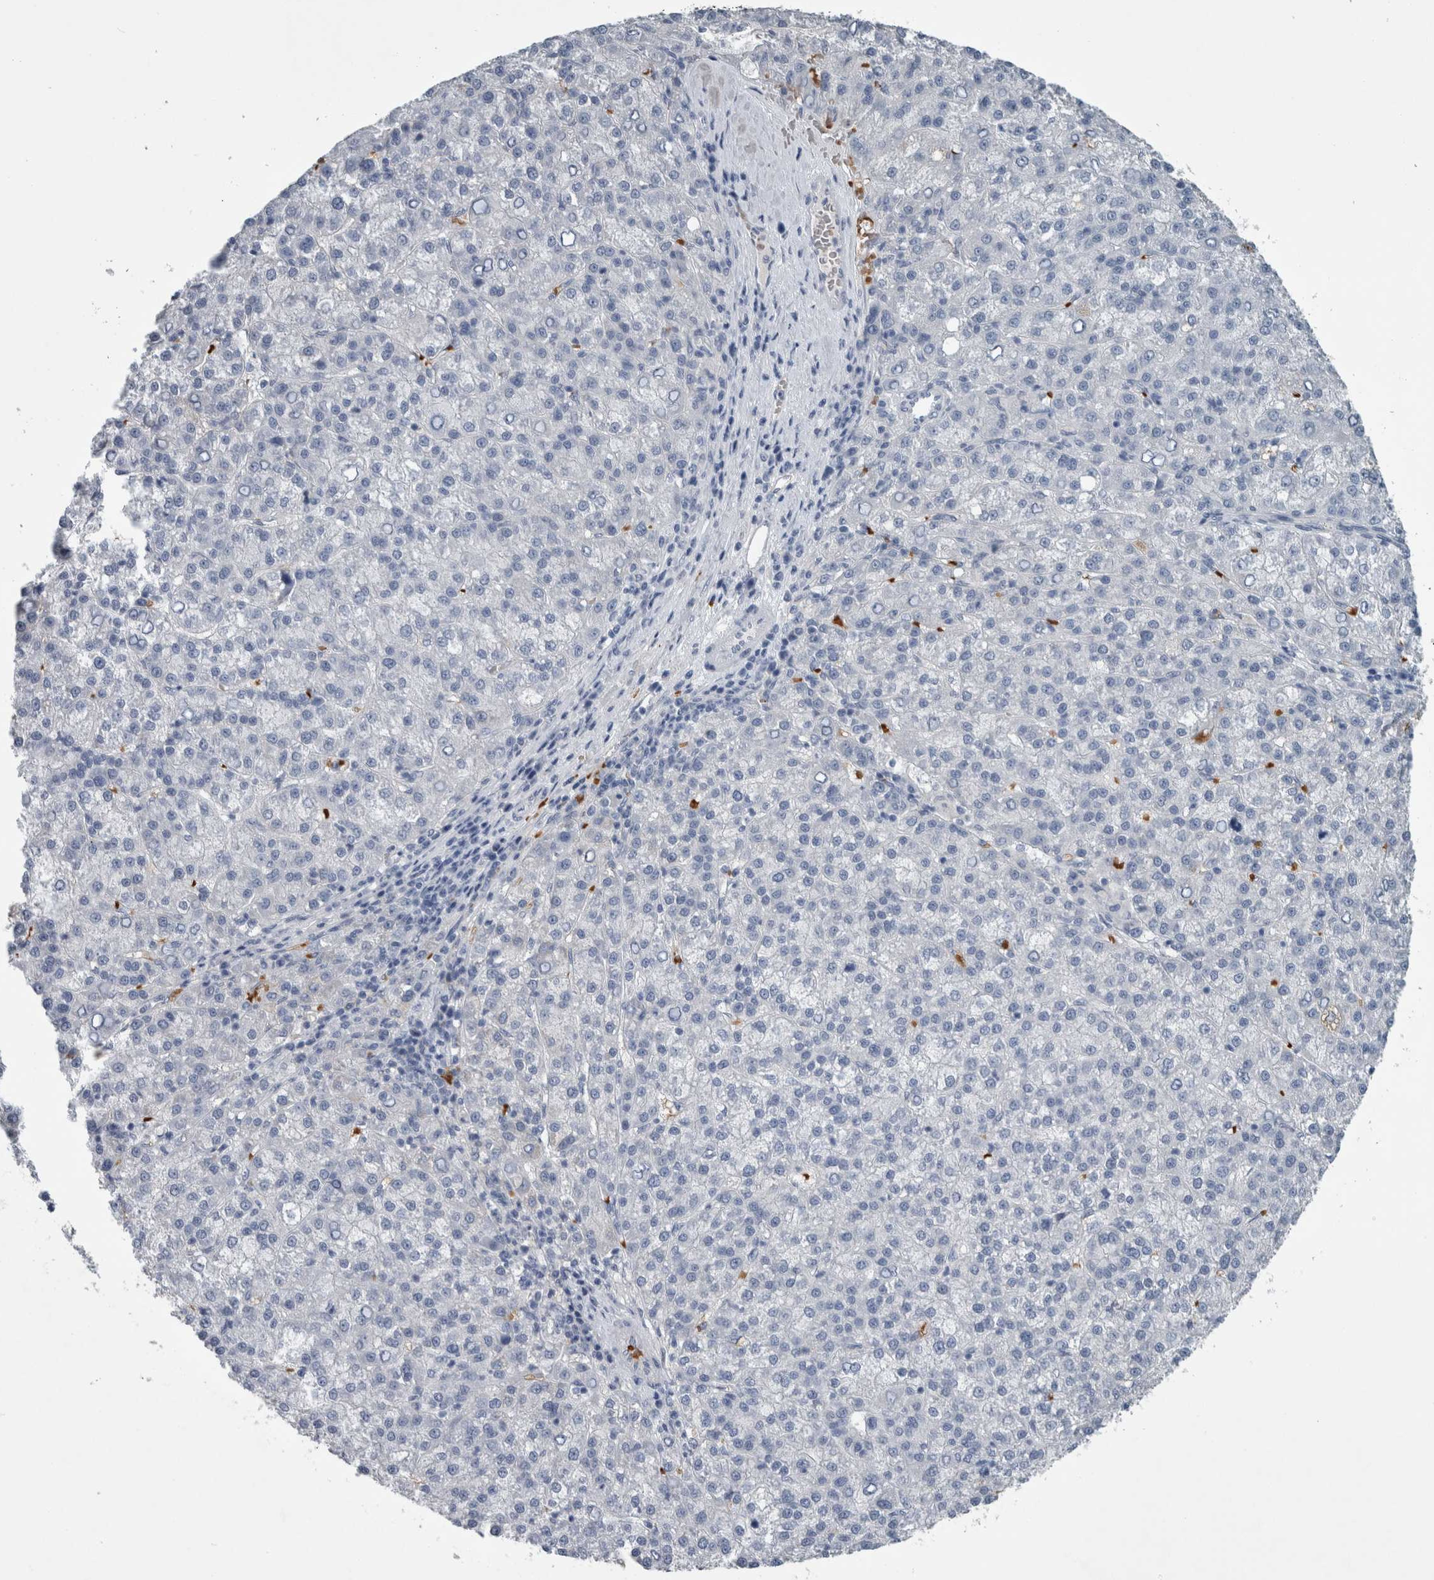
{"staining": {"intensity": "negative", "quantity": "none", "location": "none"}, "tissue": "liver cancer", "cell_type": "Tumor cells", "image_type": "cancer", "snomed": [{"axis": "morphology", "description": "Carcinoma, Hepatocellular, NOS"}, {"axis": "topography", "description": "Liver"}], "caption": "This is an immunohistochemistry image of liver cancer (hepatocellular carcinoma). There is no staining in tumor cells.", "gene": "SH3GL2", "patient": {"sex": "female", "age": 58}}